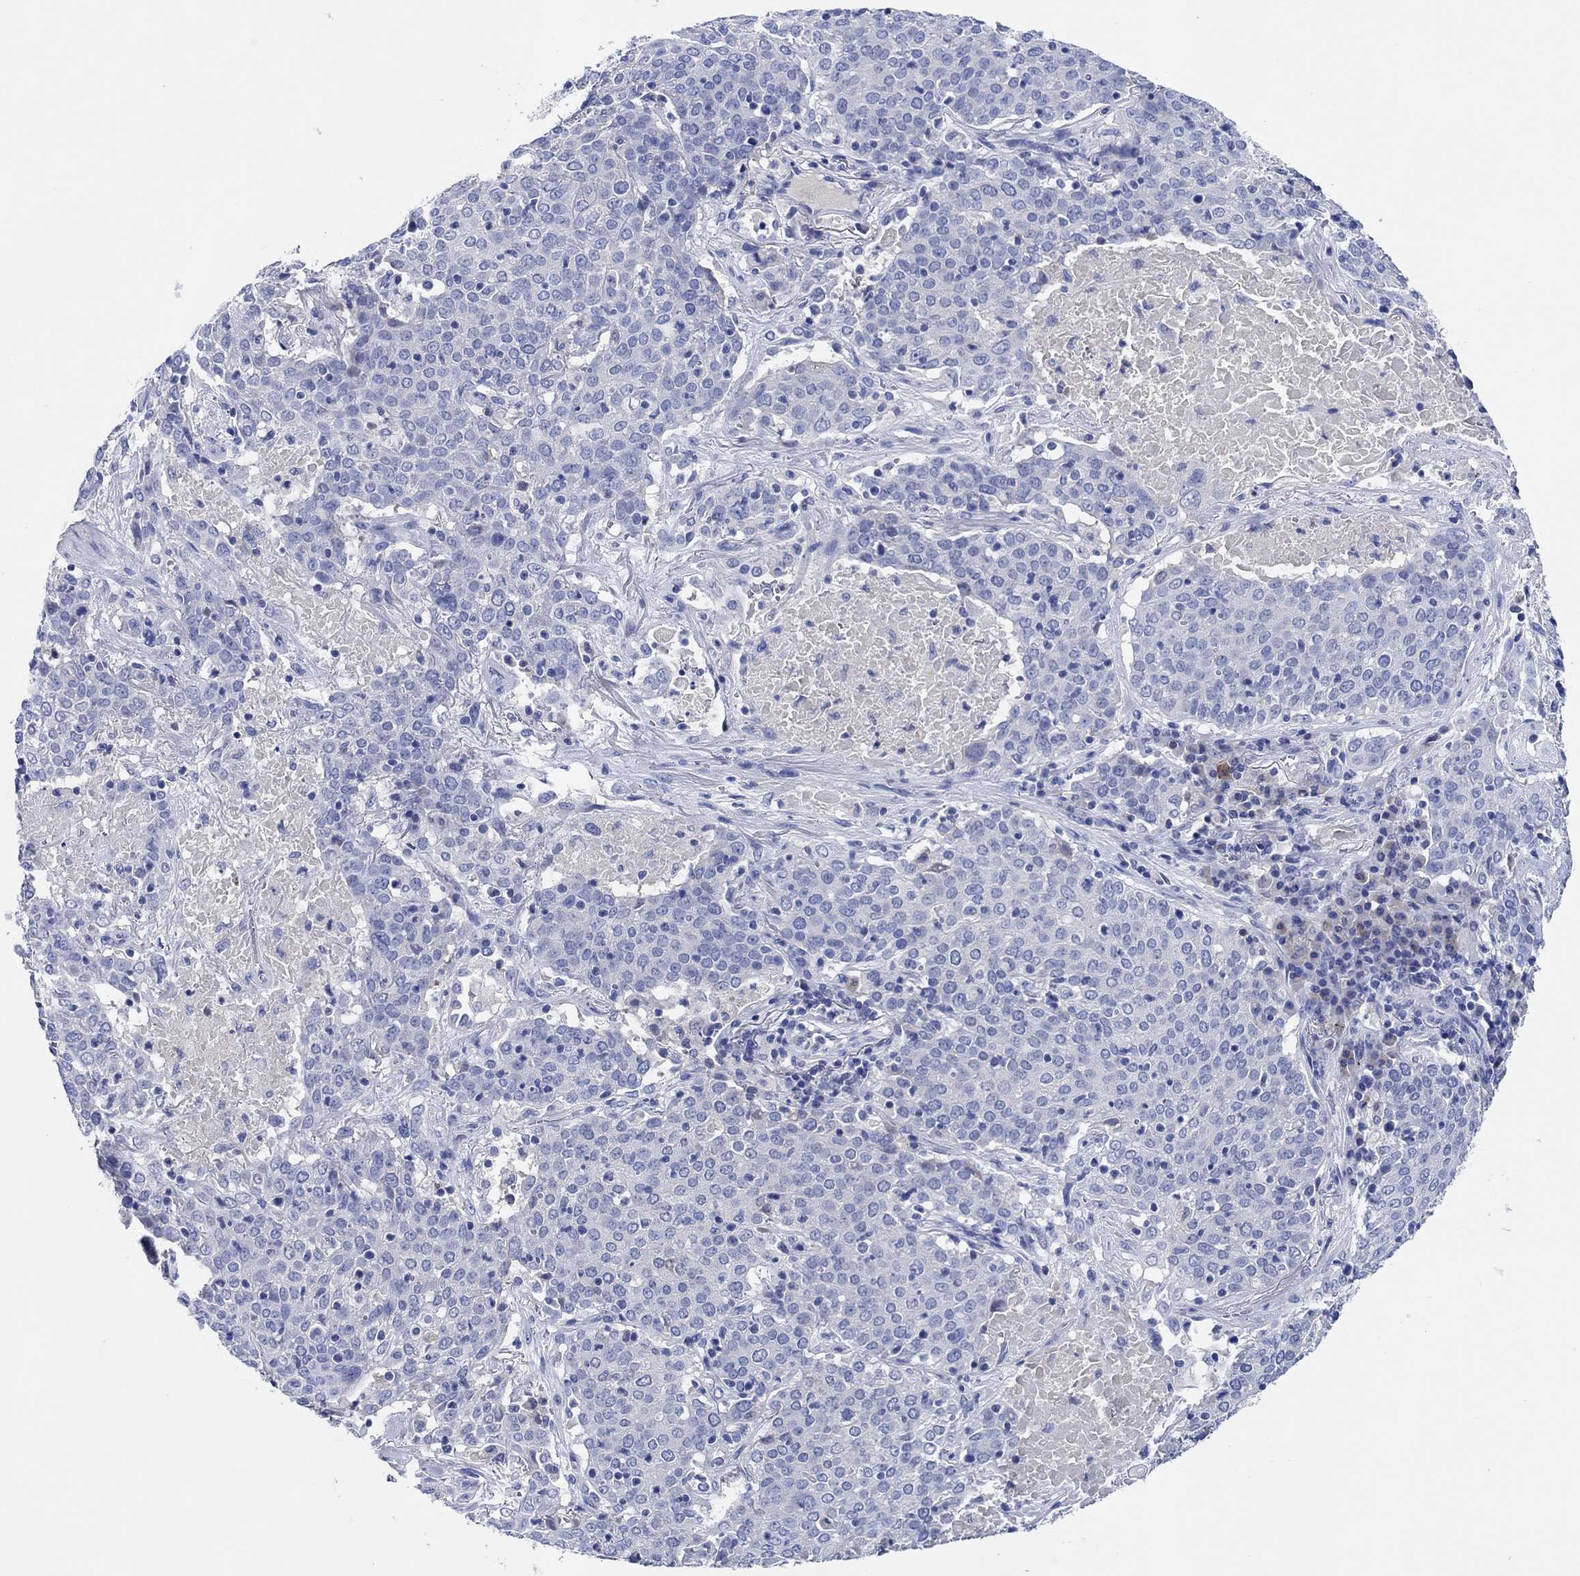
{"staining": {"intensity": "negative", "quantity": "none", "location": "none"}, "tissue": "lung cancer", "cell_type": "Tumor cells", "image_type": "cancer", "snomed": [{"axis": "morphology", "description": "Squamous cell carcinoma, NOS"}, {"axis": "topography", "description": "Lung"}], "caption": "This is an immunohistochemistry (IHC) micrograph of human lung squamous cell carcinoma. There is no expression in tumor cells.", "gene": "CPNE6", "patient": {"sex": "male", "age": 82}}